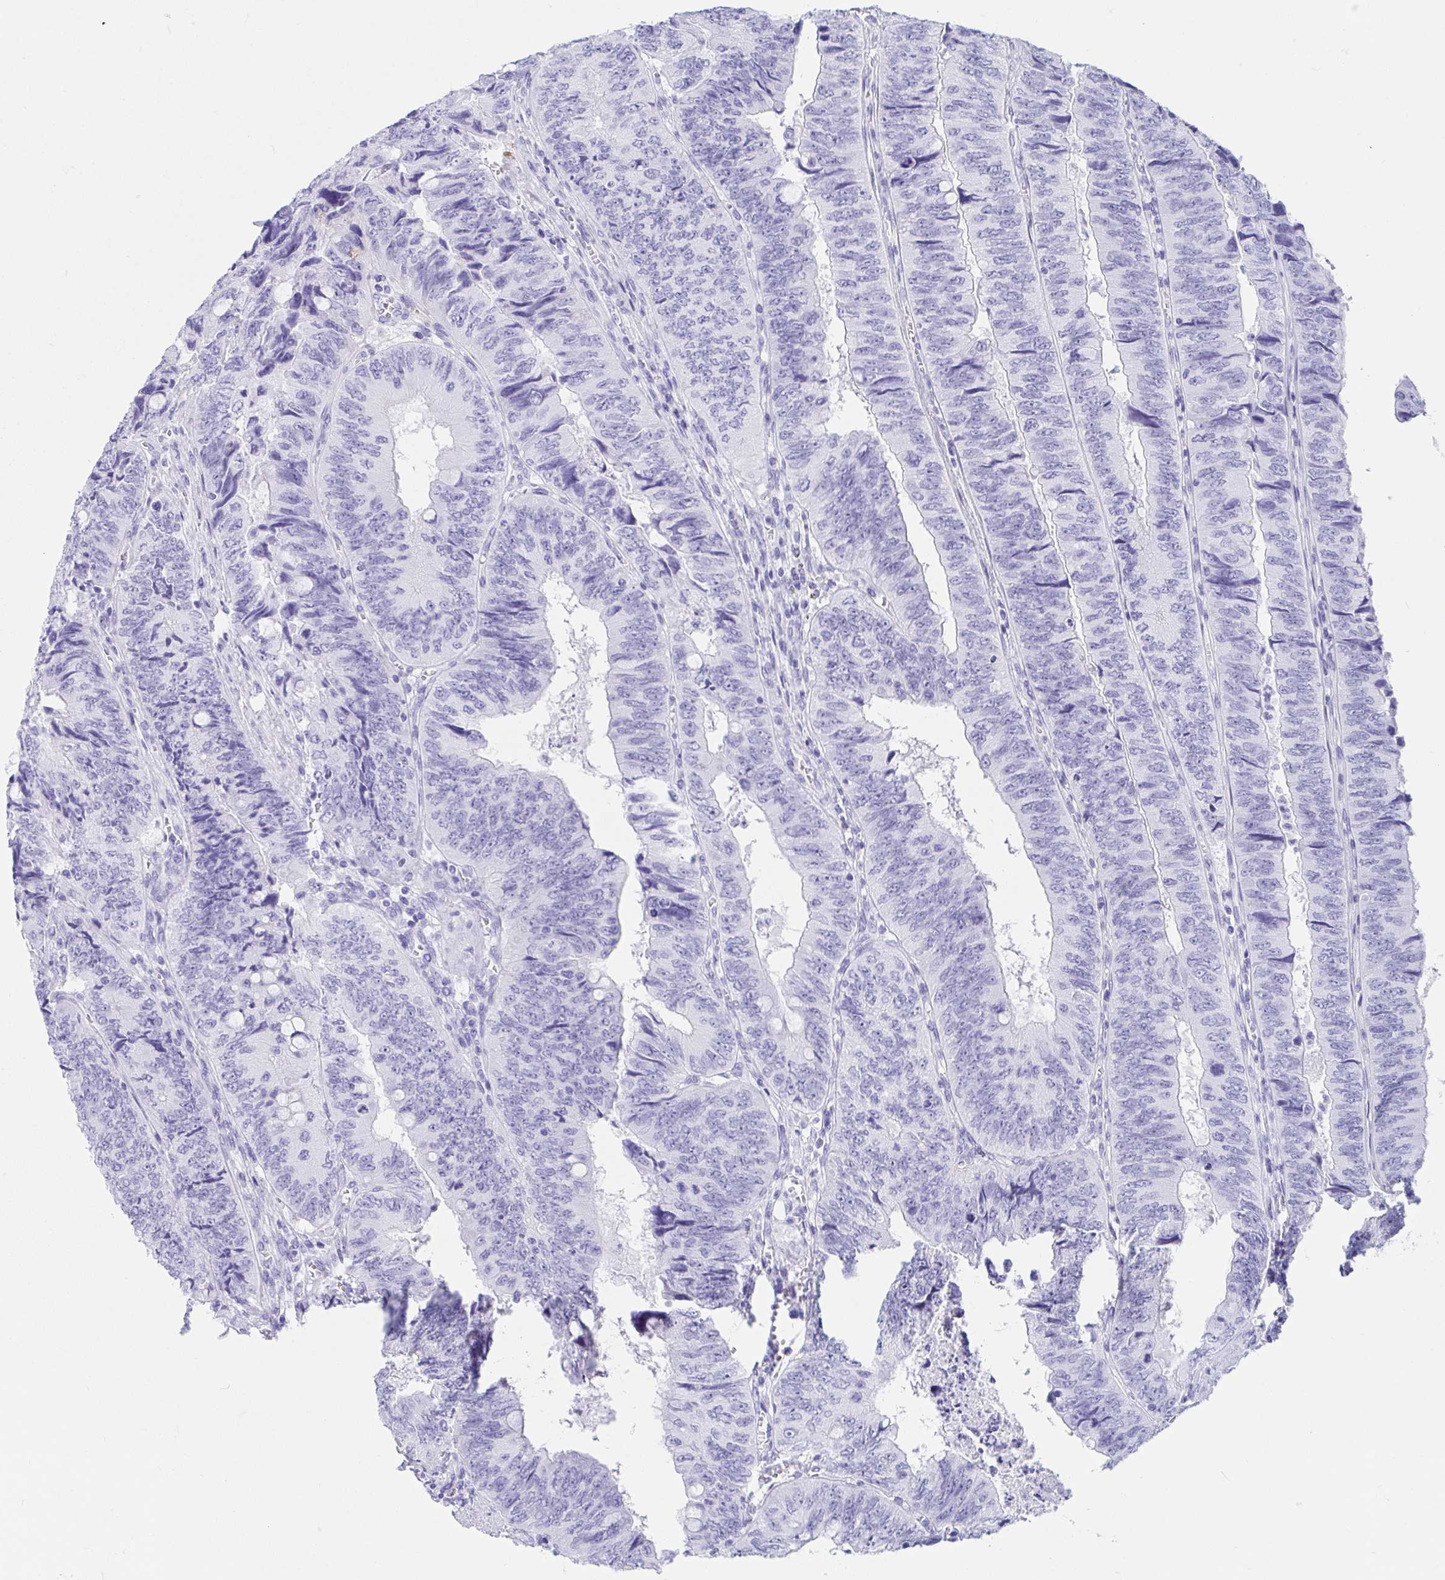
{"staining": {"intensity": "negative", "quantity": "none", "location": "none"}, "tissue": "colorectal cancer", "cell_type": "Tumor cells", "image_type": "cancer", "snomed": [{"axis": "morphology", "description": "Adenocarcinoma, NOS"}, {"axis": "topography", "description": "Colon"}], "caption": "IHC of colorectal cancer exhibits no expression in tumor cells.", "gene": "GKN1", "patient": {"sex": "female", "age": 84}}